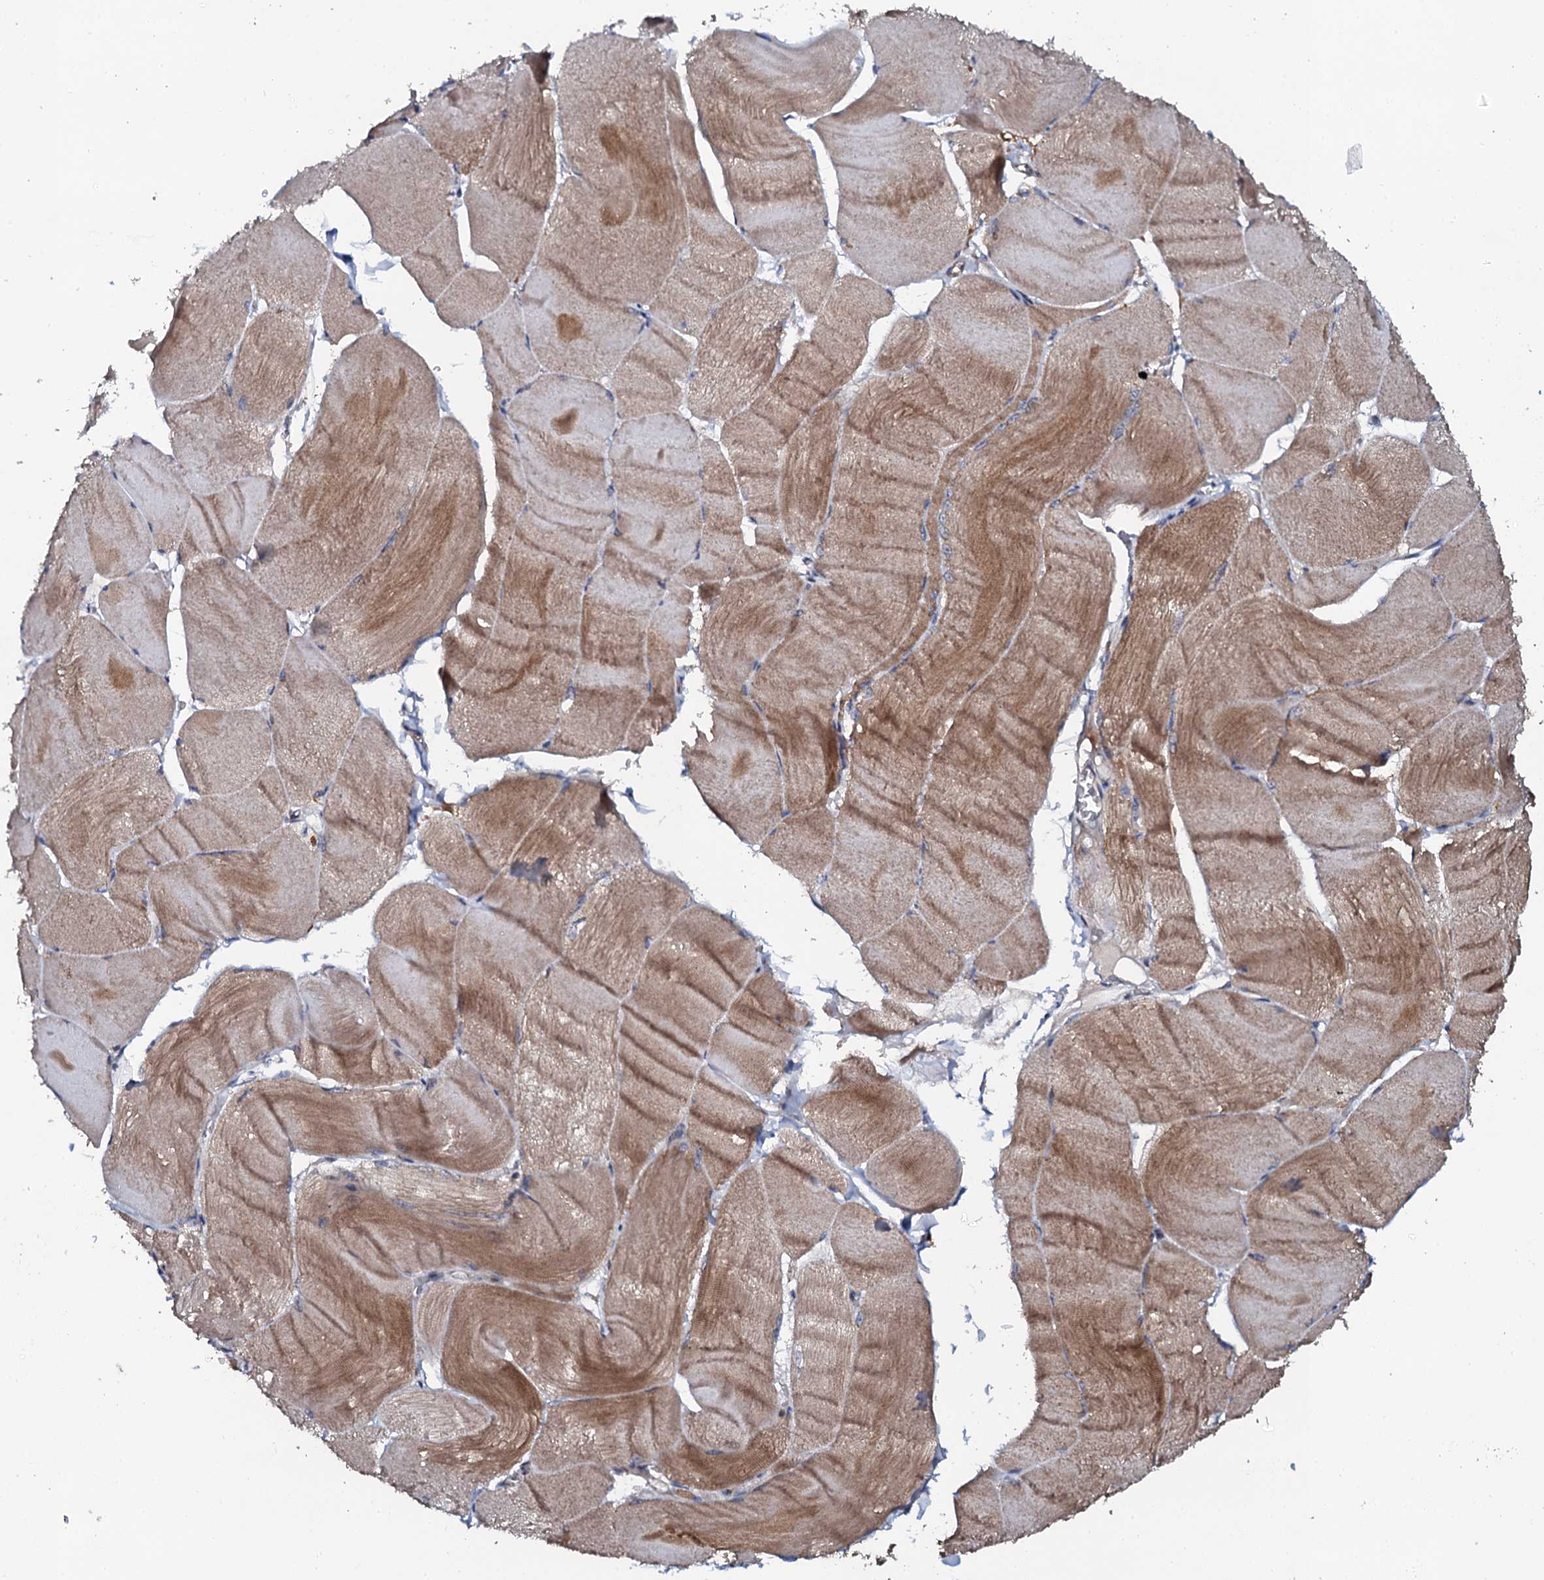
{"staining": {"intensity": "moderate", "quantity": ">75%", "location": "cytoplasmic/membranous"}, "tissue": "skeletal muscle", "cell_type": "Myocytes", "image_type": "normal", "snomed": [{"axis": "morphology", "description": "Normal tissue, NOS"}, {"axis": "morphology", "description": "Basal cell carcinoma"}, {"axis": "topography", "description": "Skeletal muscle"}], "caption": "Immunohistochemistry (IHC) staining of normal skeletal muscle, which displays medium levels of moderate cytoplasmic/membranous positivity in approximately >75% of myocytes indicating moderate cytoplasmic/membranous protein expression. The staining was performed using DAB (3,3'-diaminobenzidine) (brown) for protein detection and nuclei were counterstained in hematoxylin (blue).", "gene": "GLCE", "patient": {"sex": "female", "age": 64}}